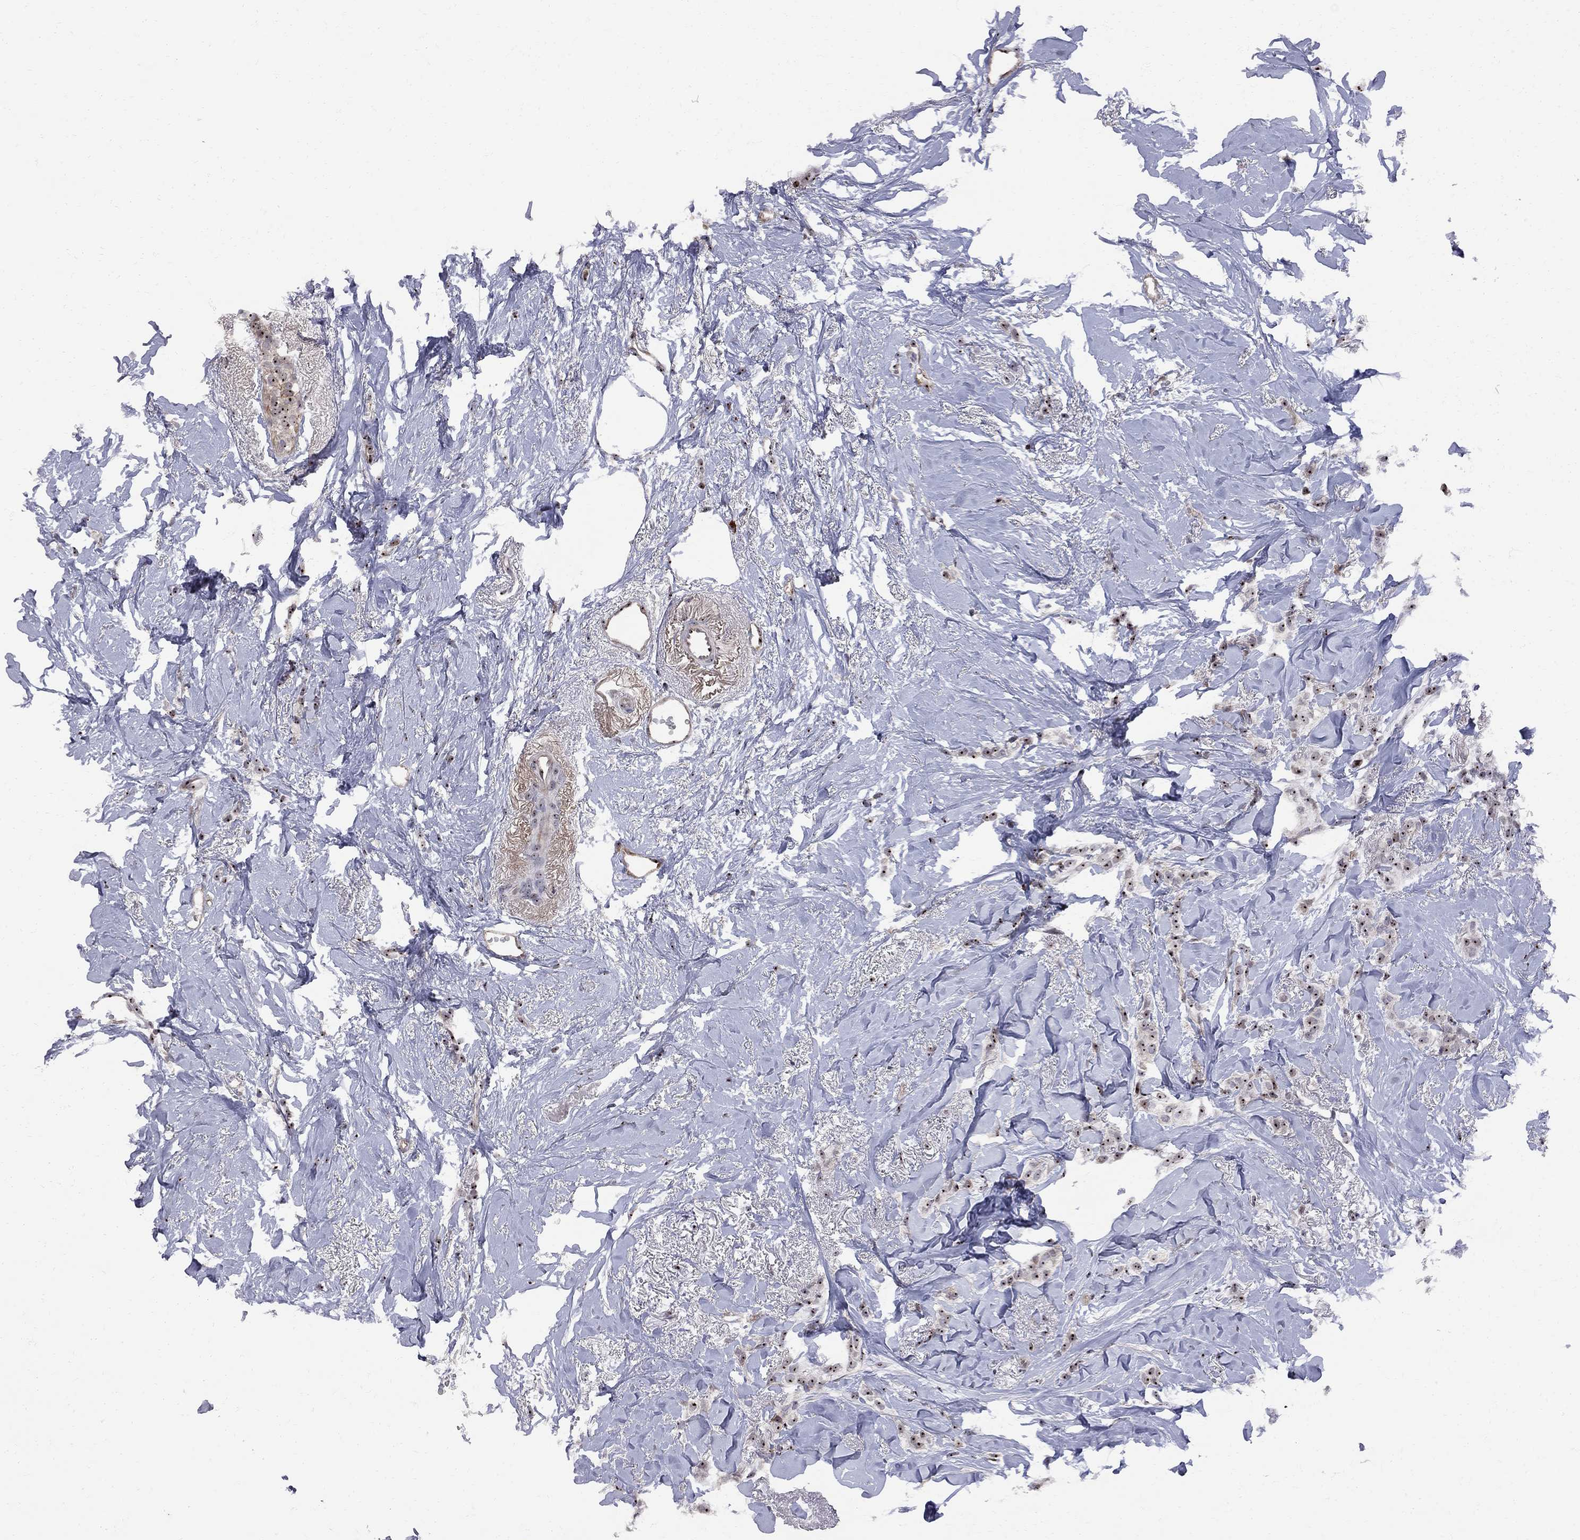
{"staining": {"intensity": "strong", "quantity": ">75%", "location": "nuclear"}, "tissue": "breast cancer", "cell_type": "Tumor cells", "image_type": "cancer", "snomed": [{"axis": "morphology", "description": "Duct carcinoma"}, {"axis": "topography", "description": "Breast"}], "caption": "Breast intraductal carcinoma tissue displays strong nuclear expression in approximately >75% of tumor cells, visualized by immunohistochemistry.", "gene": "DHX33", "patient": {"sex": "female", "age": 85}}